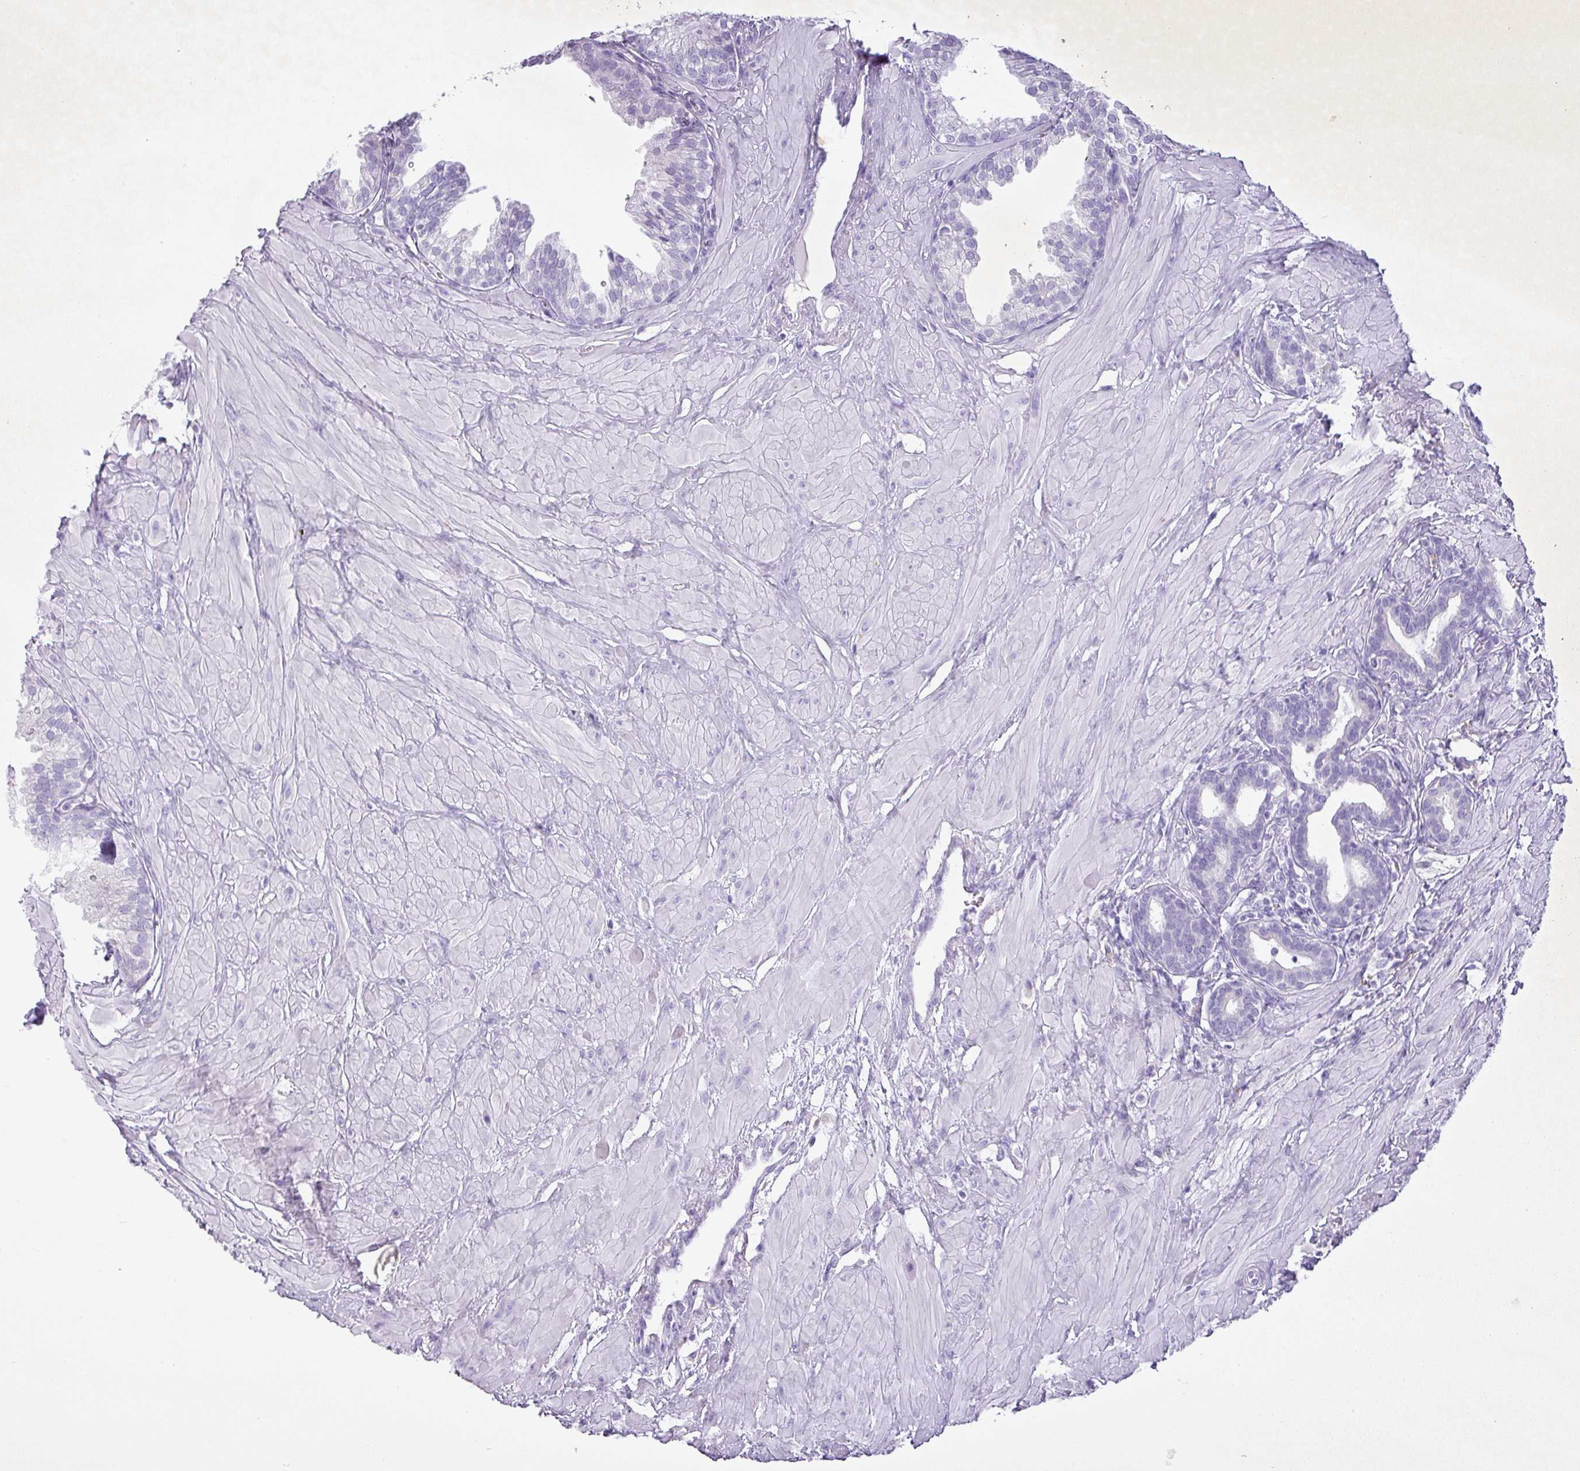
{"staining": {"intensity": "negative", "quantity": "none", "location": "none"}, "tissue": "prostate", "cell_type": "Glandular cells", "image_type": "normal", "snomed": [{"axis": "morphology", "description": "Normal tissue, NOS"}, {"axis": "topography", "description": "Prostate"}, {"axis": "topography", "description": "Peripheral nerve tissue"}], "caption": "This is an IHC micrograph of unremarkable prostate. There is no staining in glandular cells.", "gene": "PGA3", "patient": {"sex": "male", "age": 55}}